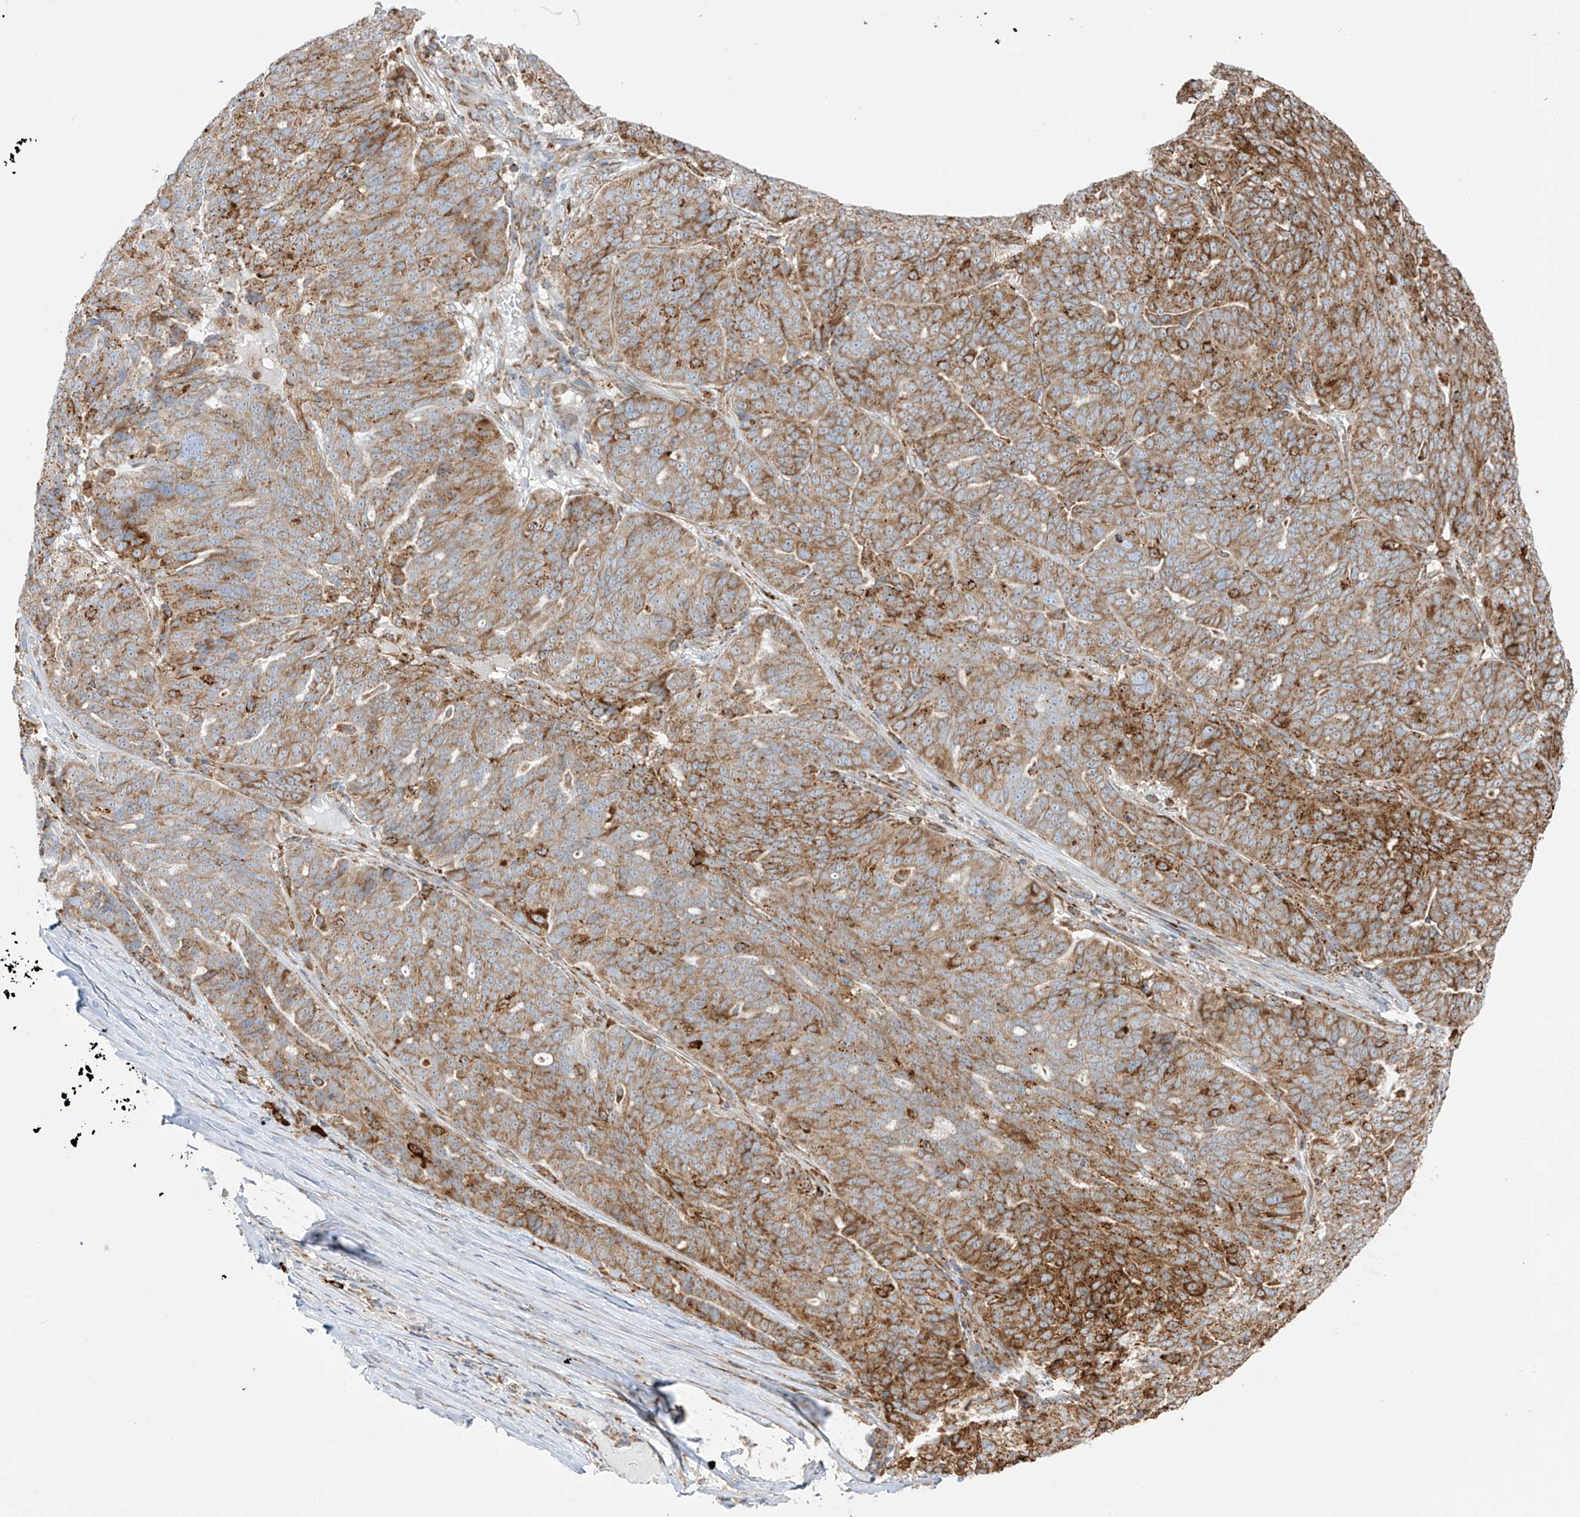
{"staining": {"intensity": "moderate", "quantity": ">75%", "location": "cytoplasmic/membranous"}, "tissue": "ovarian cancer", "cell_type": "Tumor cells", "image_type": "cancer", "snomed": [{"axis": "morphology", "description": "Cystadenocarcinoma, serous, NOS"}, {"axis": "topography", "description": "Ovary"}], "caption": "Ovarian cancer (serous cystadenocarcinoma) was stained to show a protein in brown. There is medium levels of moderate cytoplasmic/membranous expression in approximately >75% of tumor cells.", "gene": "MX1", "patient": {"sex": "female", "age": 59}}